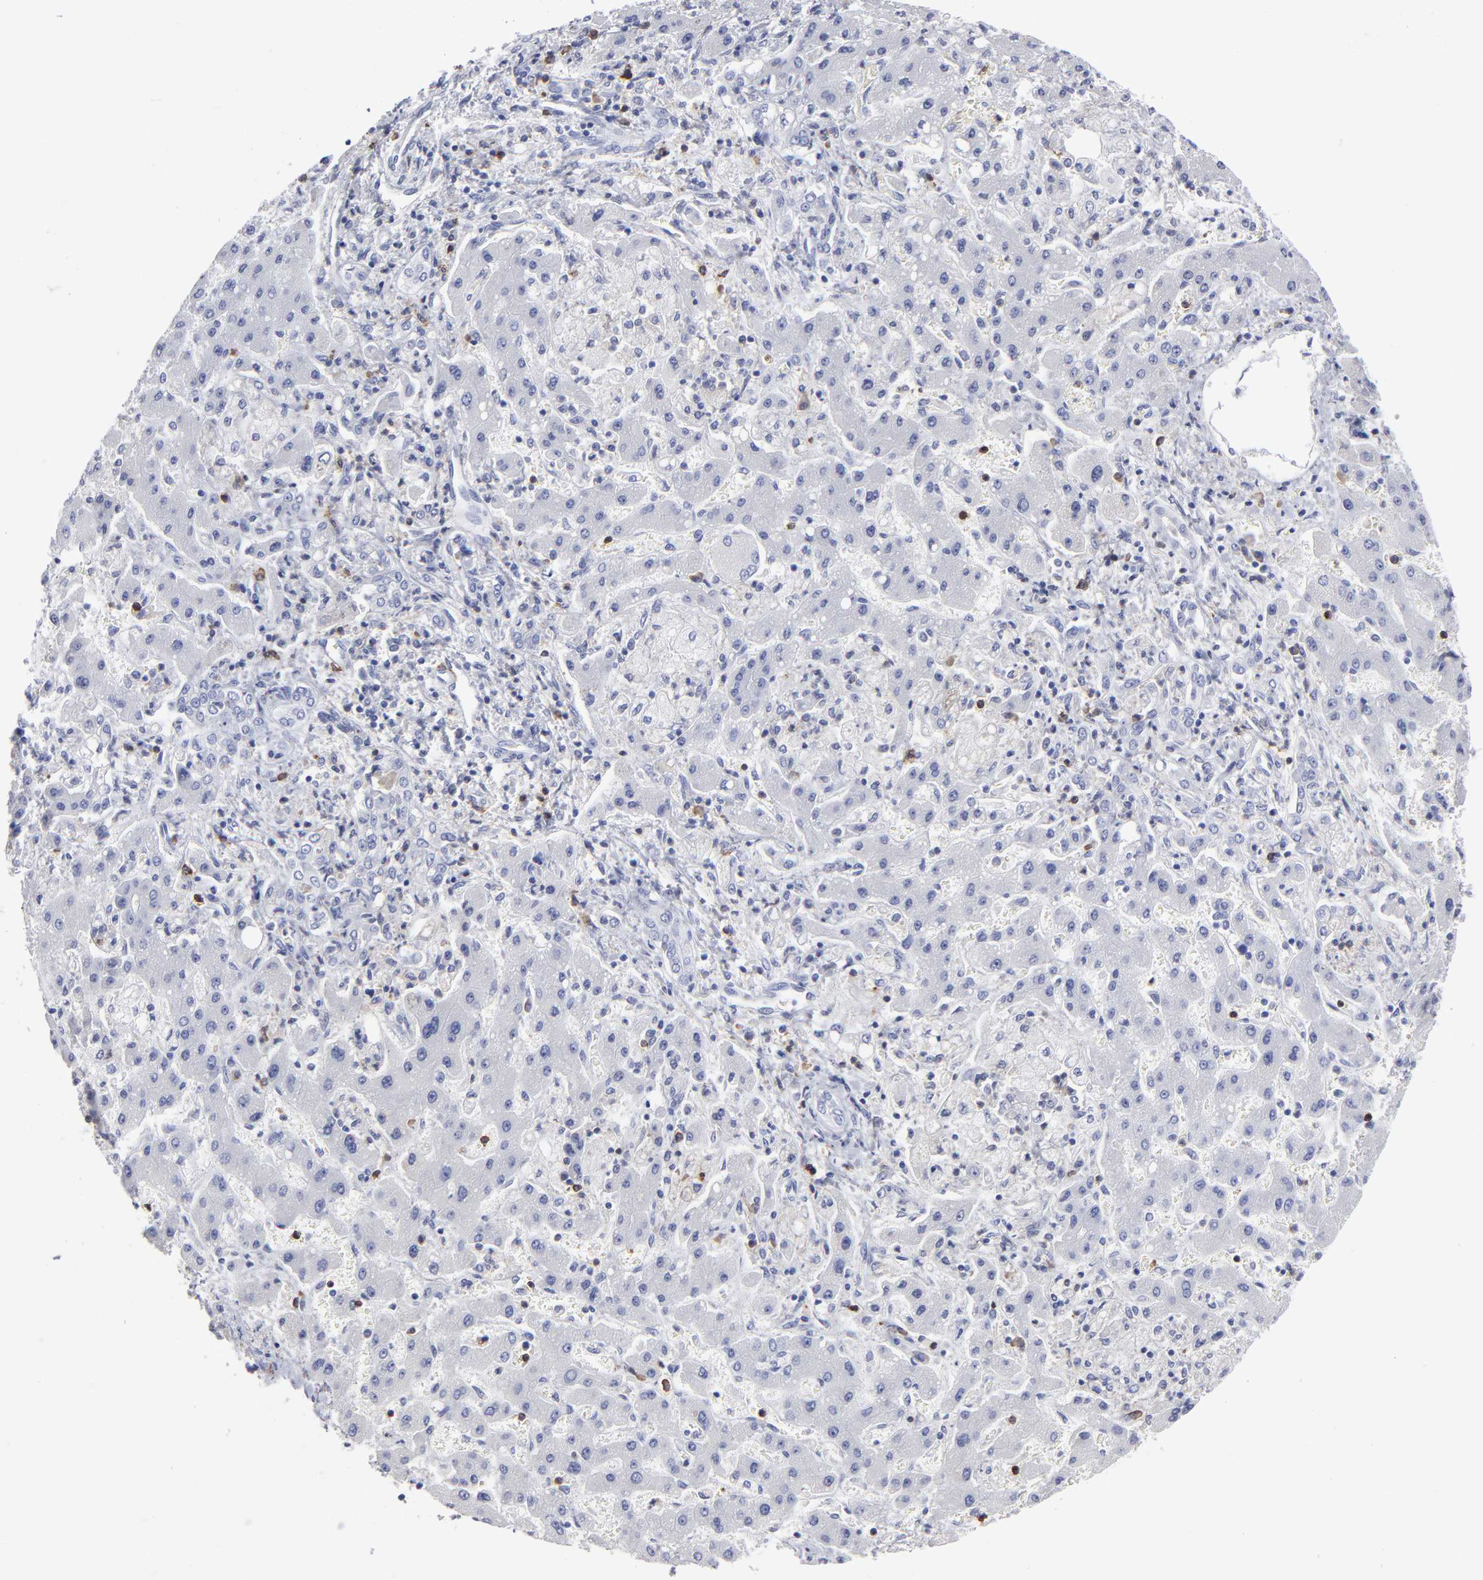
{"staining": {"intensity": "negative", "quantity": "none", "location": "none"}, "tissue": "liver cancer", "cell_type": "Tumor cells", "image_type": "cancer", "snomed": [{"axis": "morphology", "description": "Cholangiocarcinoma"}, {"axis": "topography", "description": "Liver"}], "caption": "High magnification brightfield microscopy of liver cholangiocarcinoma stained with DAB (3,3'-diaminobenzidine) (brown) and counterstained with hematoxylin (blue): tumor cells show no significant expression.", "gene": "LAT2", "patient": {"sex": "male", "age": 50}}